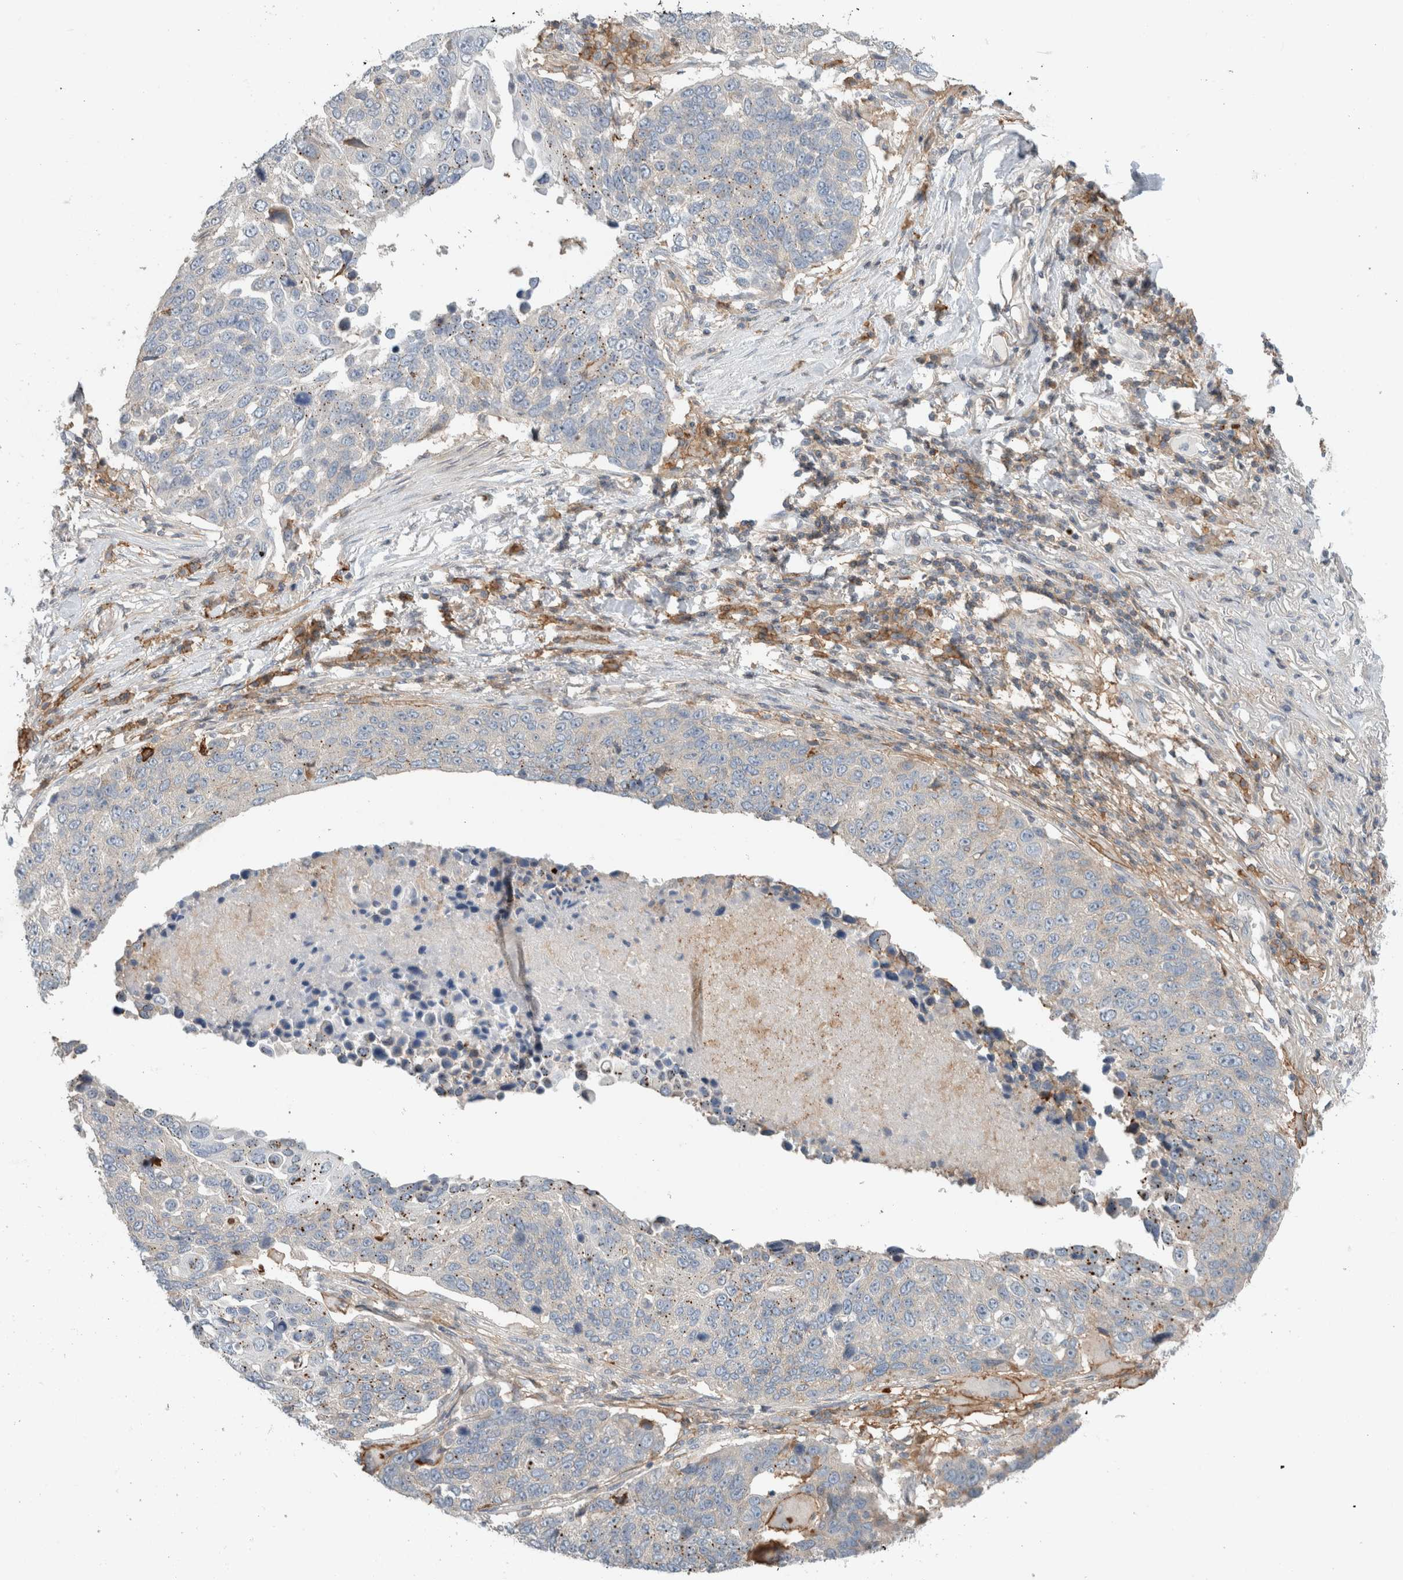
{"staining": {"intensity": "negative", "quantity": "none", "location": "none"}, "tissue": "lung cancer", "cell_type": "Tumor cells", "image_type": "cancer", "snomed": [{"axis": "morphology", "description": "Squamous cell carcinoma, NOS"}, {"axis": "topography", "description": "Lung"}], "caption": "Immunohistochemistry photomicrograph of neoplastic tissue: squamous cell carcinoma (lung) stained with DAB (3,3'-diaminobenzidine) displays no significant protein staining in tumor cells.", "gene": "ERCC6L2", "patient": {"sex": "male", "age": 66}}